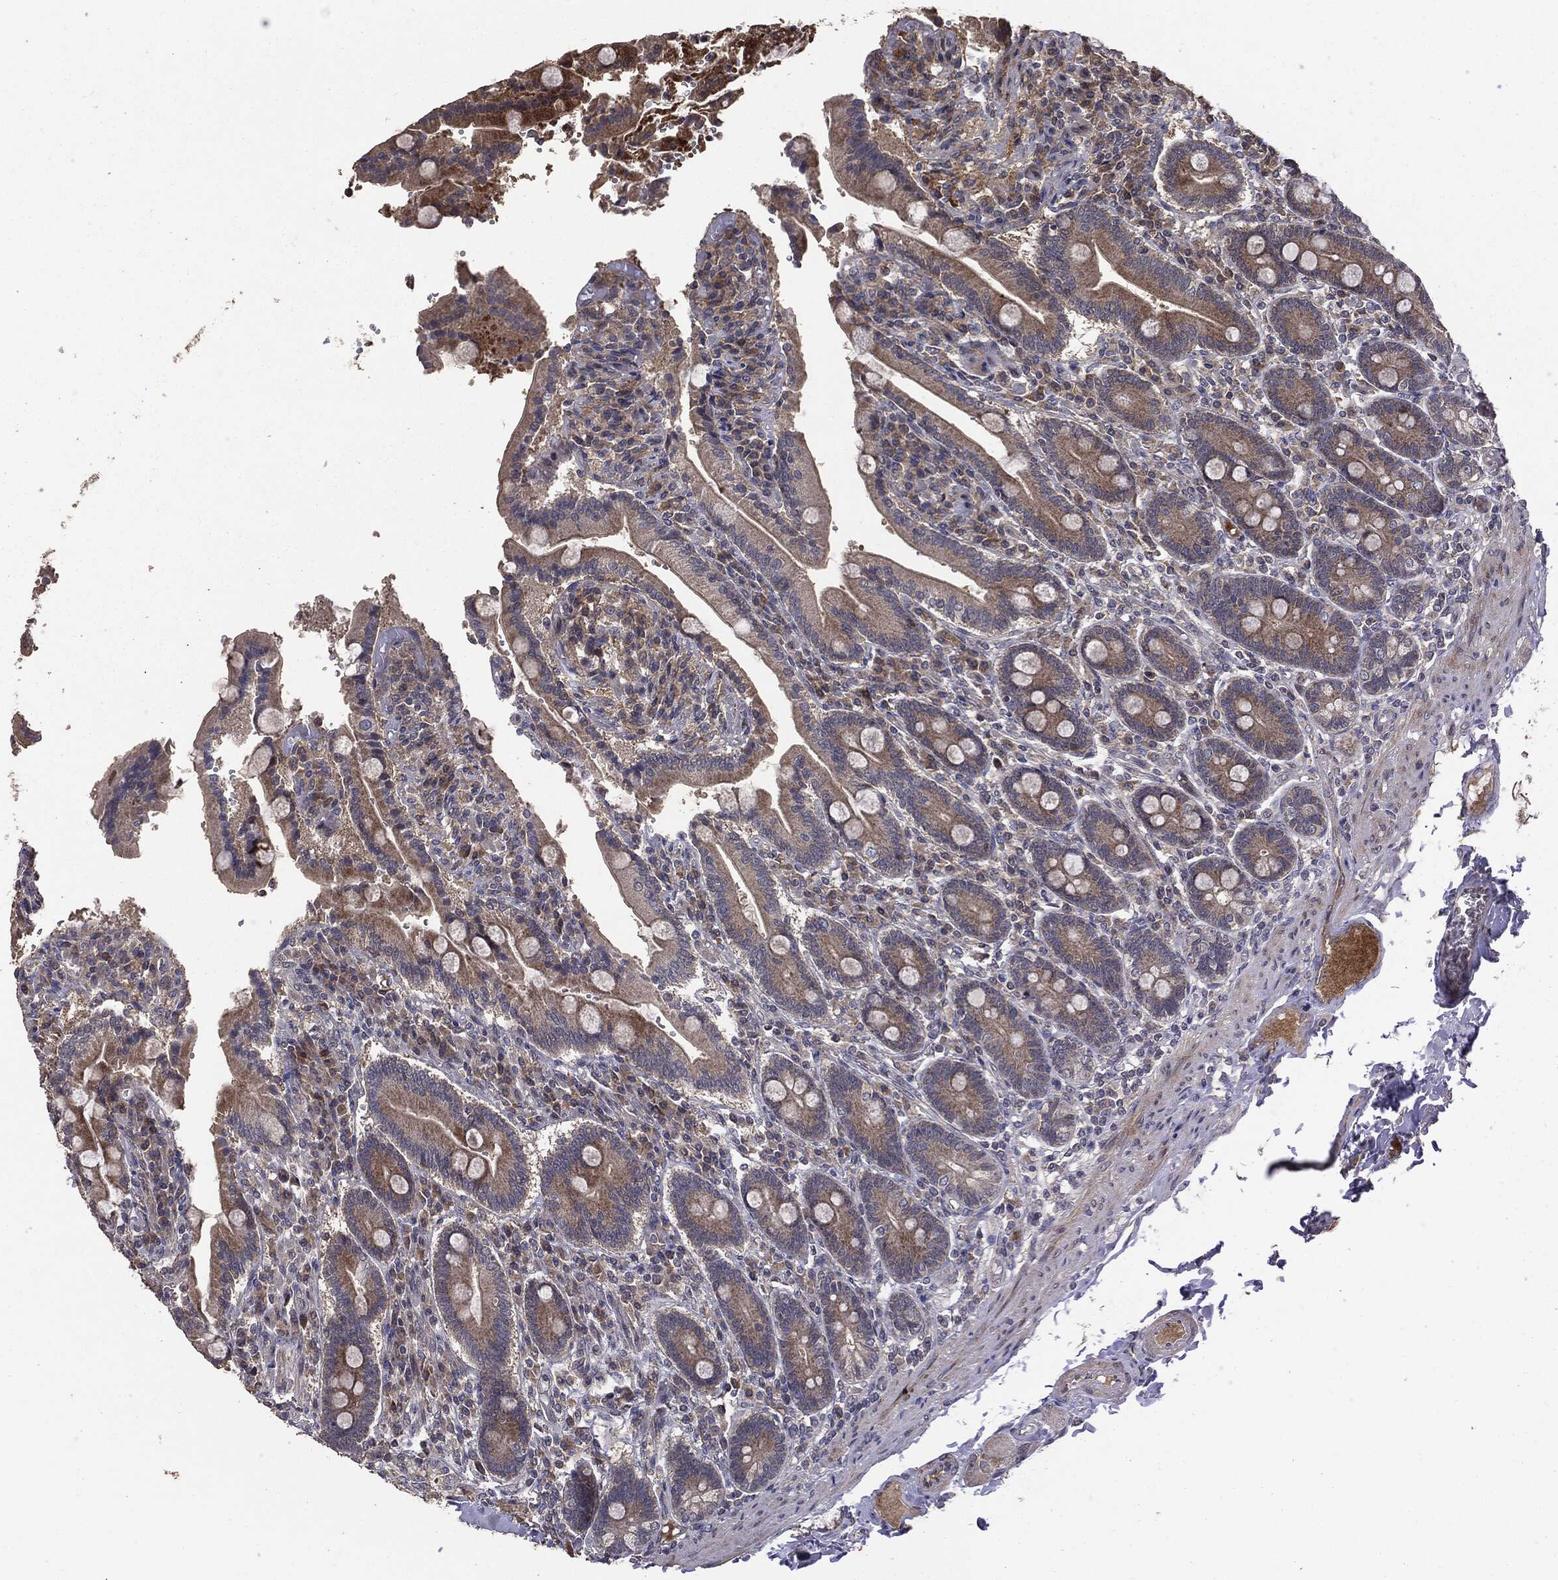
{"staining": {"intensity": "moderate", "quantity": "25%-75%", "location": "cytoplasmic/membranous"}, "tissue": "duodenum", "cell_type": "Glandular cells", "image_type": "normal", "snomed": [{"axis": "morphology", "description": "Normal tissue, NOS"}, {"axis": "topography", "description": "Duodenum"}], "caption": "Immunohistochemical staining of unremarkable human duodenum exhibits medium levels of moderate cytoplasmic/membranous staining in about 25%-75% of glandular cells.", "gene": "MTOR", "patient": {"sex": "female", "age": 62}}